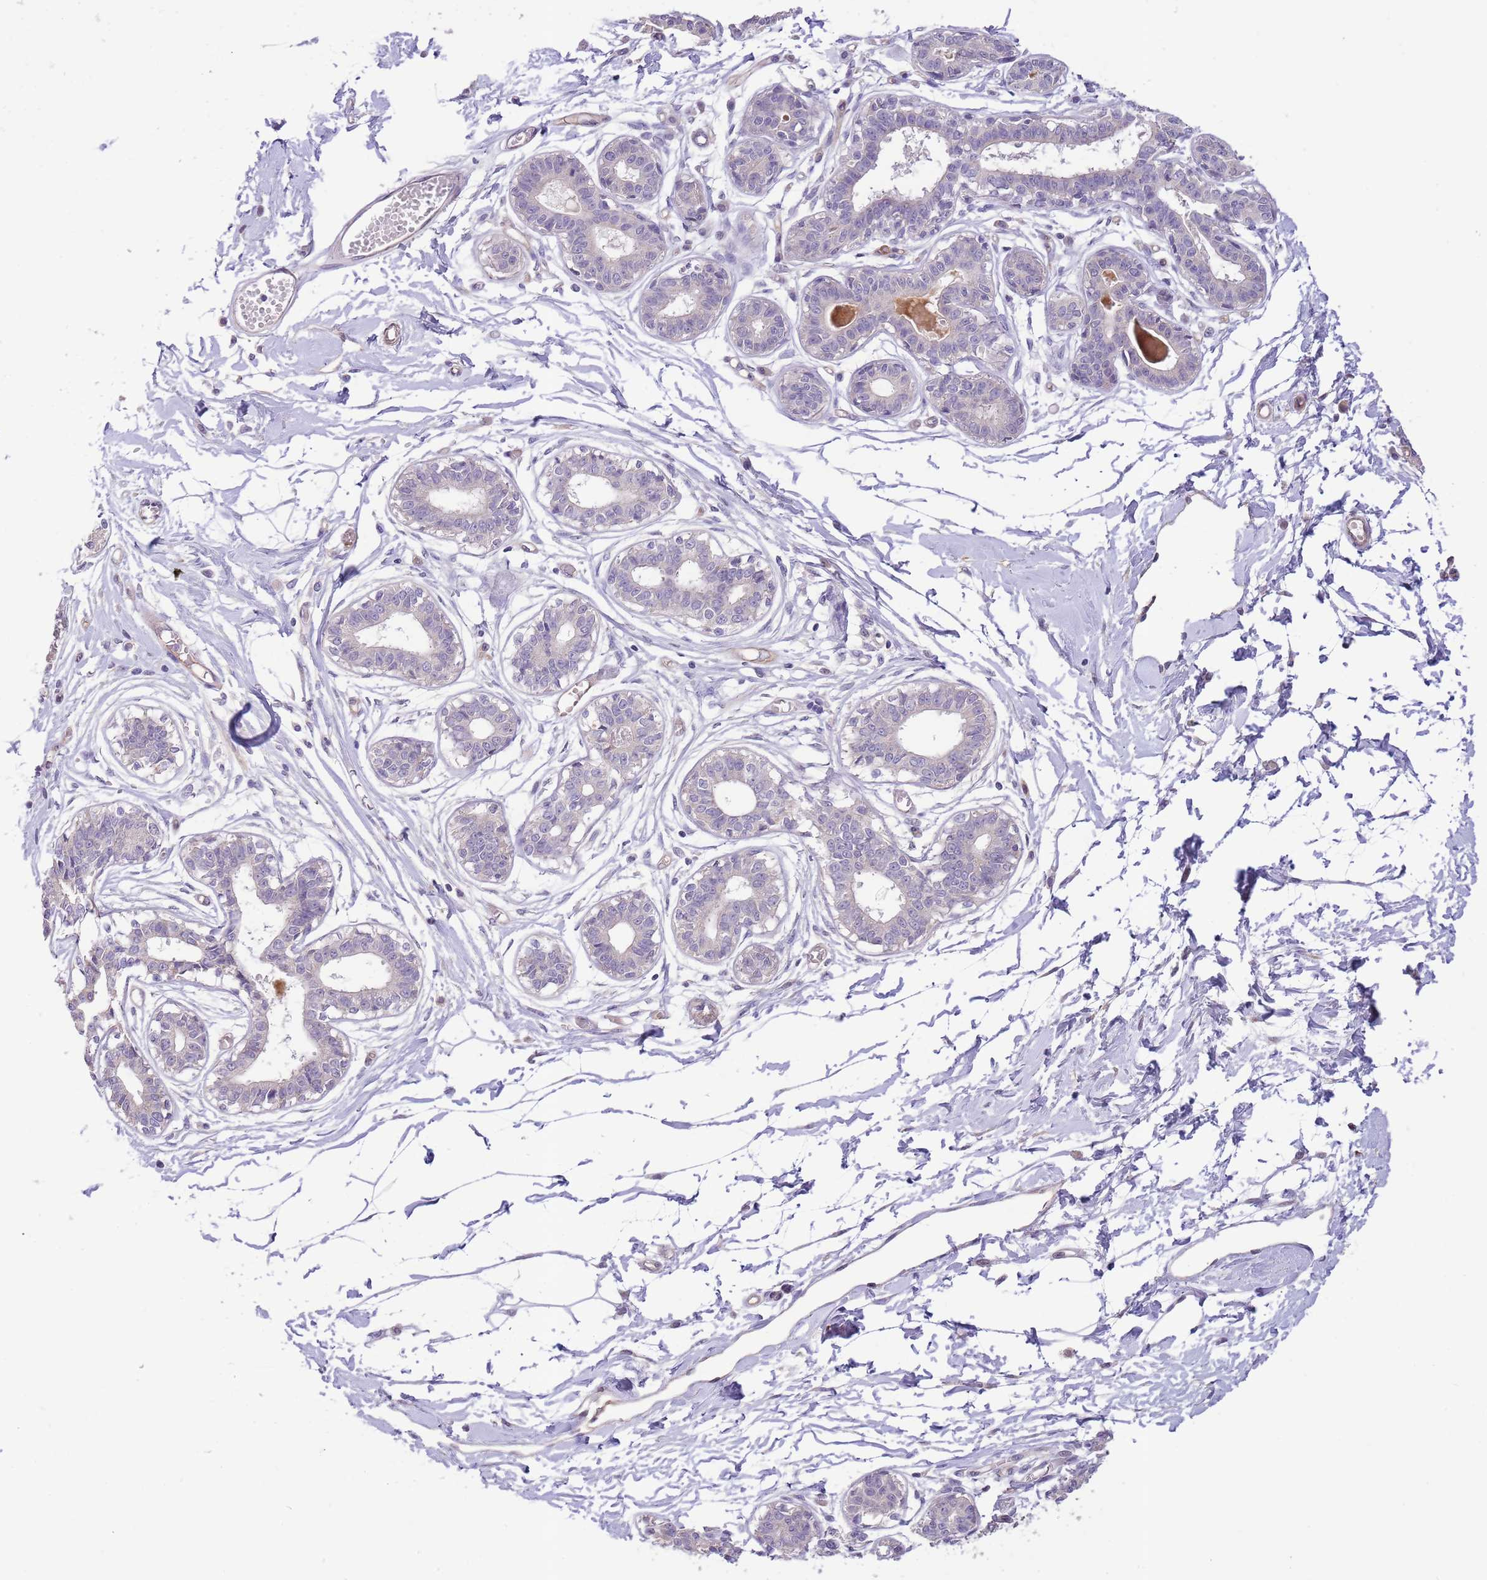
{"staining": {"intensity": "negative", "quantity": "none", "location": "none"}, "tissue": "breast", "cell_type": "Adipocytes", "image_type": "normal", "snomed": [{"axis": "morphology", "description": "Normal tissue, NOS"}, {"axis": "topography", "description": "Breast"}], "caption": "High power microscopy image of an immunohistochemistry (IHC) photomicrograph of normal breast, revealing no significant expression in adipocytes.", "gene": "ZNF658", "patient": {"sex": "female", "age": 45}}